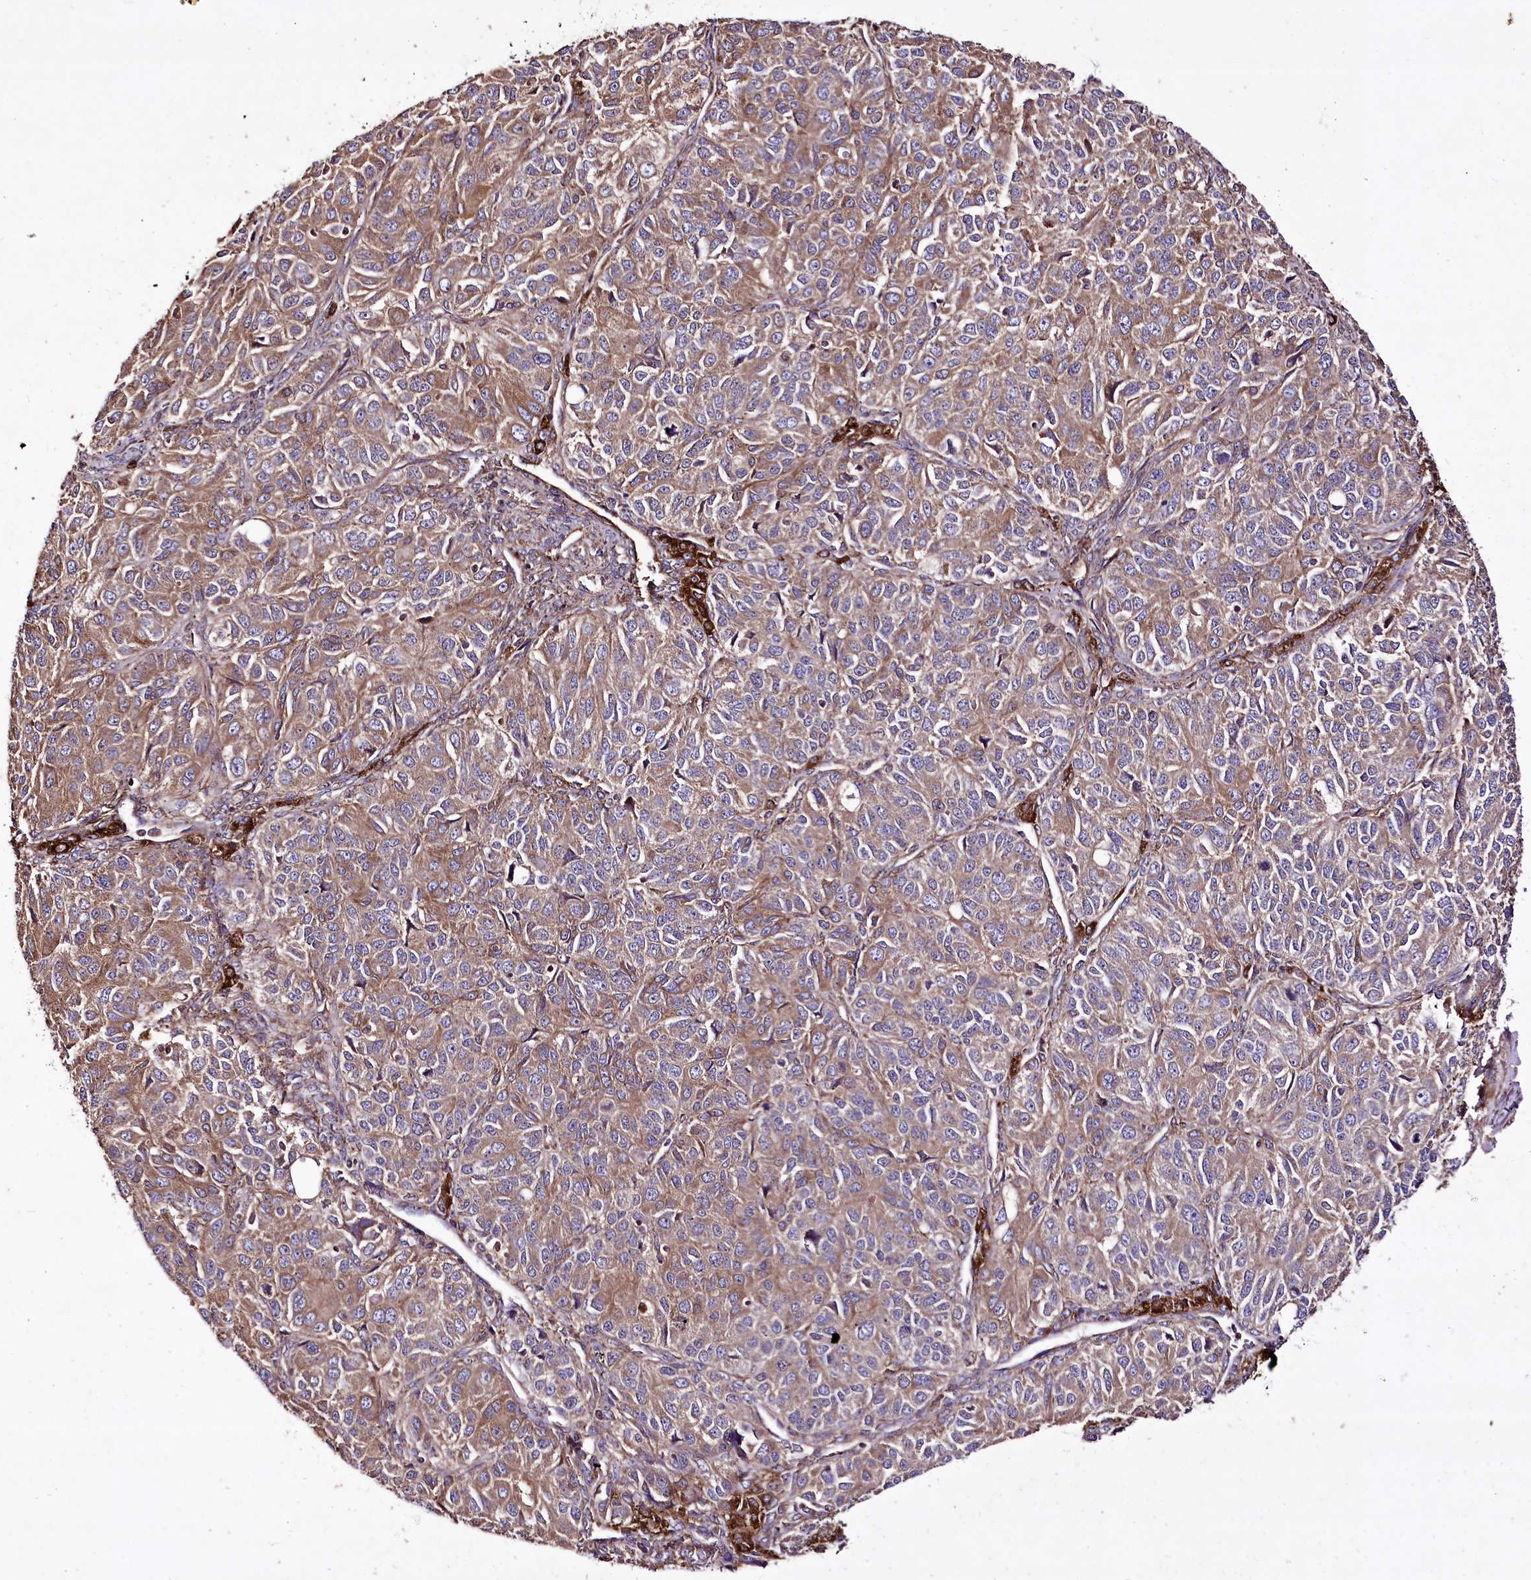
{"staining": {"intensity": "moderate", "quantity": ">75%", "location": "cytoplasmic/membranous"}, "tissue": "ovarian cancer", "cell_type": "Tumor cells", "image_type": "cancer", "snomed": [{"axis": "morphology", "description": "Carcinoma, endometroid"}, {"axis": "topography", "description": "Ovary"}], "caption": "A brown stain shows moderate cytoplasmic/membranous expression of a protein in human endometroid carcinoma (ovarian) tumor cells. The staining is performed using DAB (3,3'-diaminobenzidine) brown chromogen to label protein expression. The nuclei are counter-stained blue using hematoxylin.", "gene": "WWC1", "patient": {"sex": "female", "age": 51}}